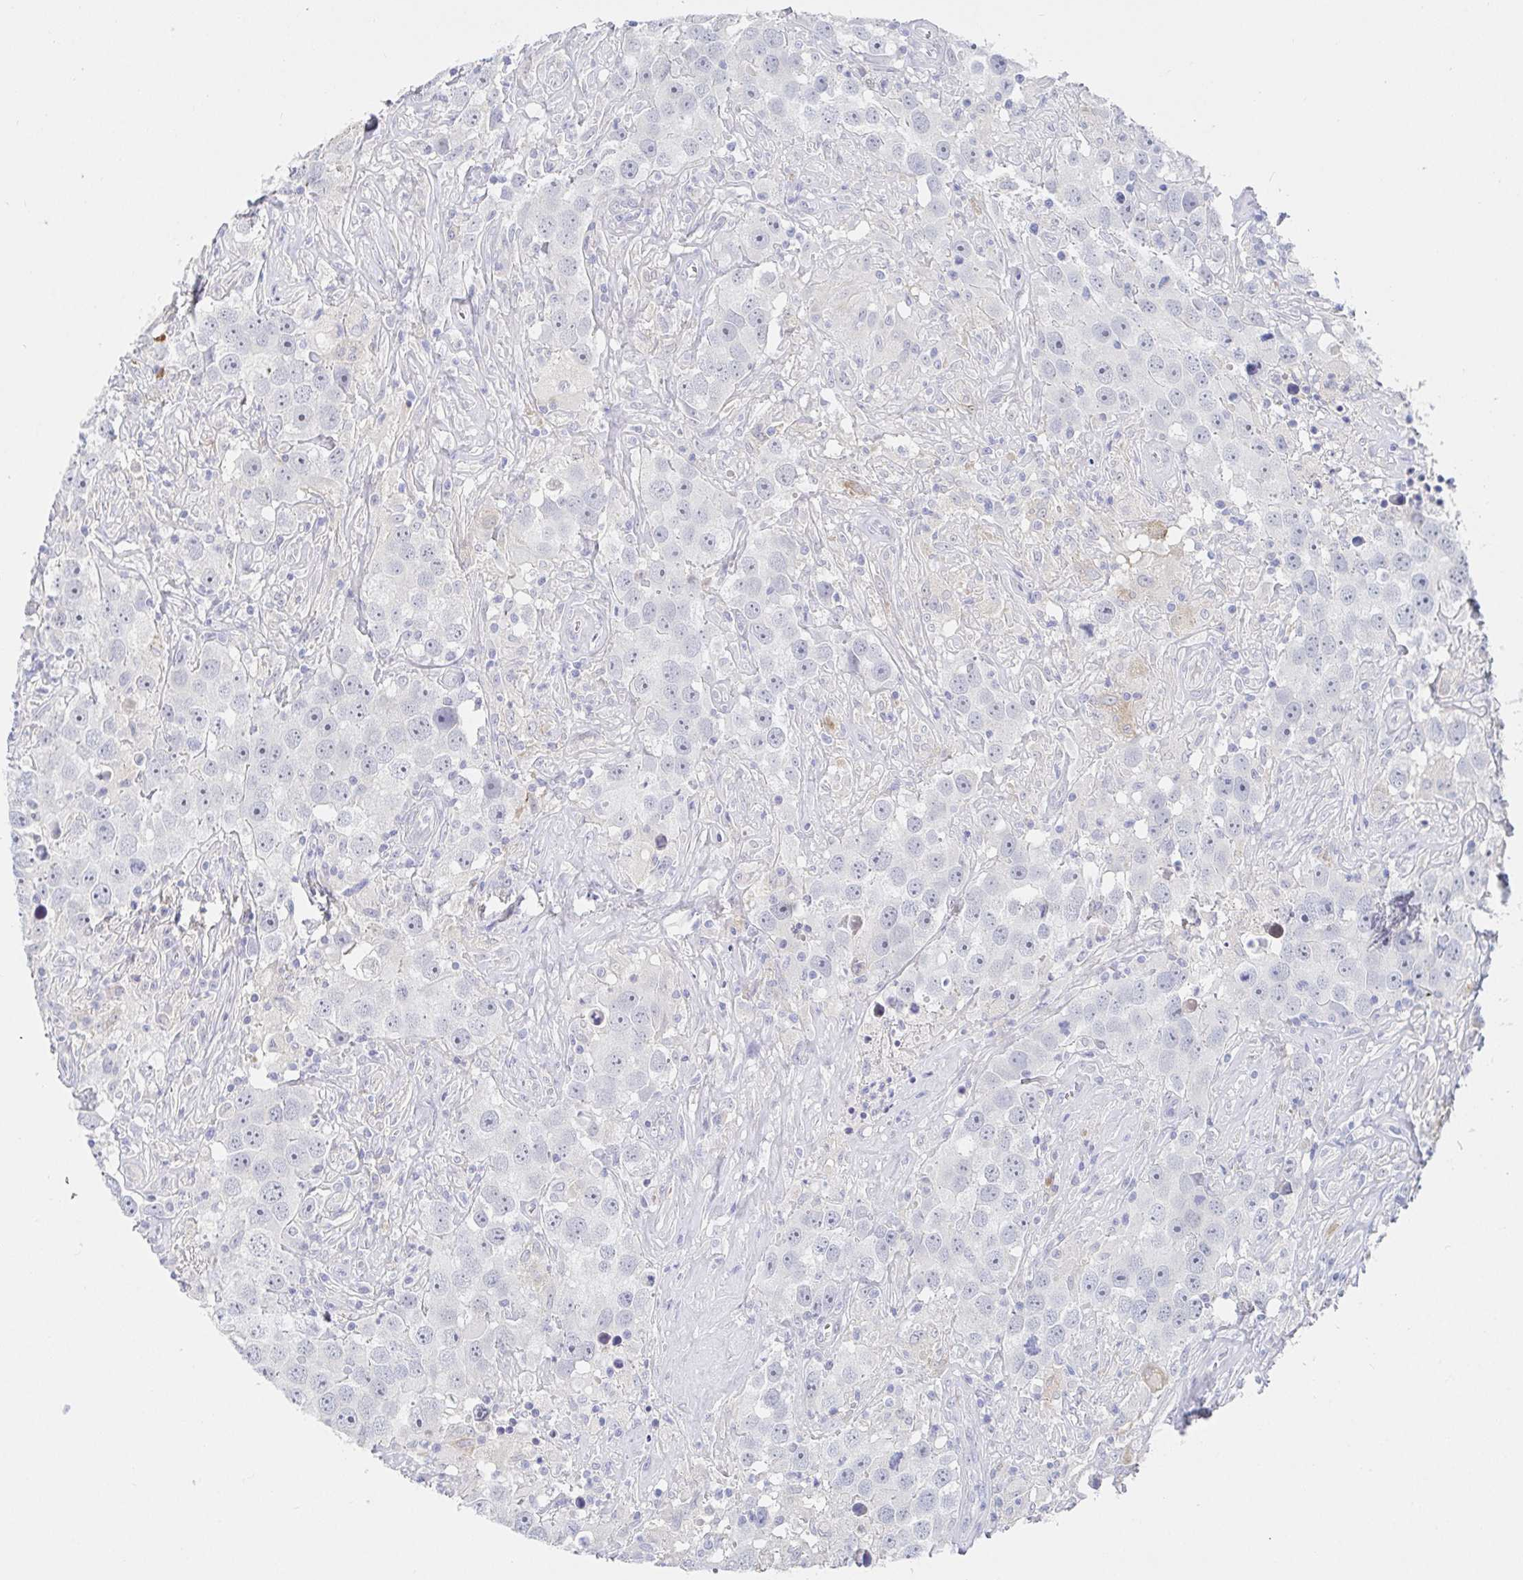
{"staining": {"intensity": "negative", "quantity": "none", "location": "none"}, "tissue": "testis cancer", "cell_type": "Tumor cells", "image_type": "cancer", "snomed": [{"axis": "morphology", "description": "Seminoma, NOS"}, {"axis": "topography", "description": "Testis"}], "caption": "Tumor cells show no significant positivity in testis cancer. (Immunohistochemistry, brightfield microscopy, high magnification).", "gene": "ZNF430", "patient": {"sex": "male", "age": 49}}